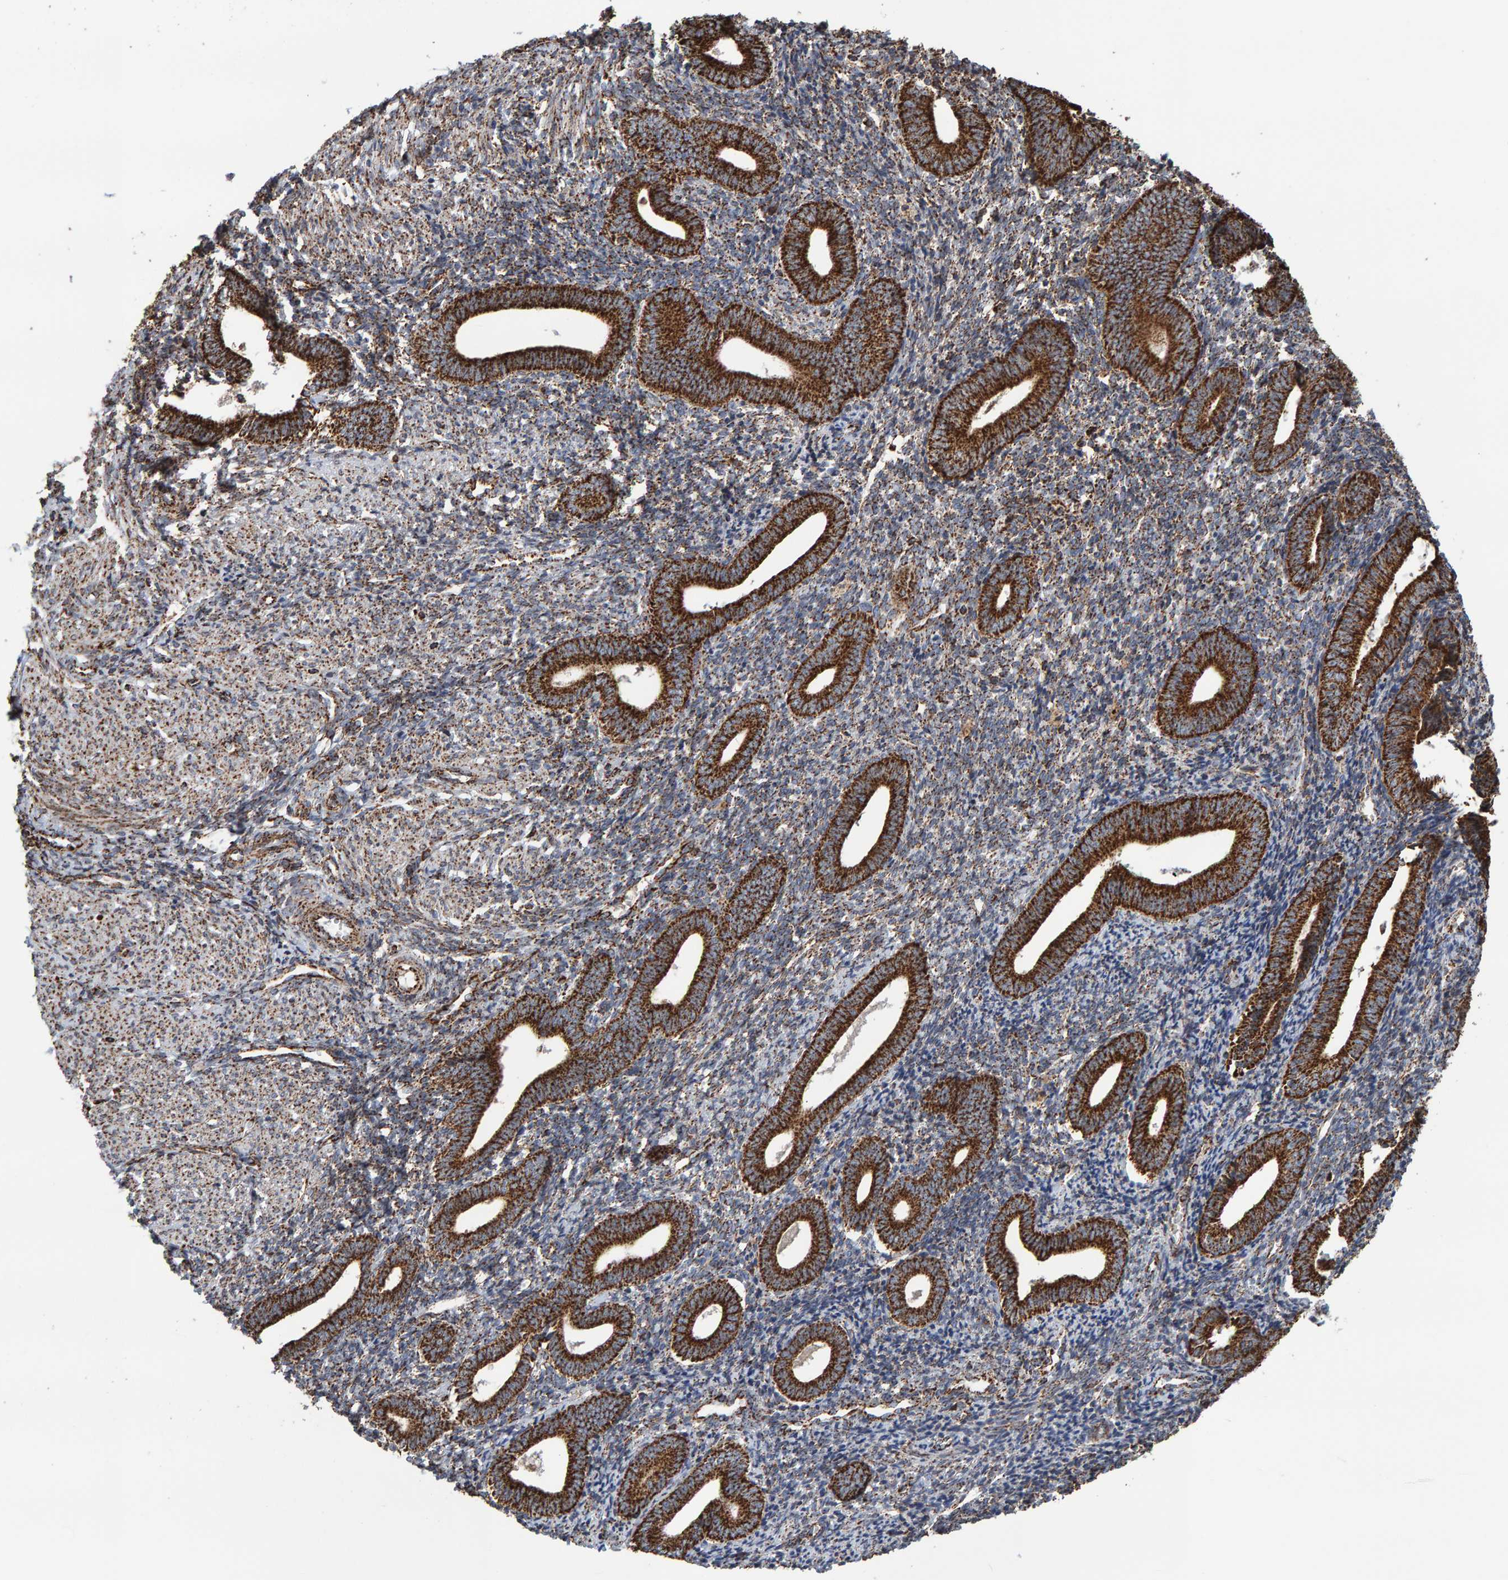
{"staining": {"intensity": "moderate", "quantity": ">75%", "location": "cytoplasmic/membranous"}, "tissue": "endometrium", "cell_type": "Cells in endometrial stroma", "image_type": "normal", "snomed": [{"axis": "morphology", "description": "Normal tissue, NOS"}, {"axis": "topography", "description": "Uterus"}, {"axis": "topography", "description": "Endometrium"}], "caption": "DAB (3,3'-diaminobenzidine) immunohistochemical staining of unremarkable endometrium demonstrates moderate cytoplasmic/membranous protein staining in about >75% of cells in endometrial stroma. (IHC, brightfield microscopy, high magnification).", "gene": "MRPL45", "patient": {"sex": "female", "age": 33}}